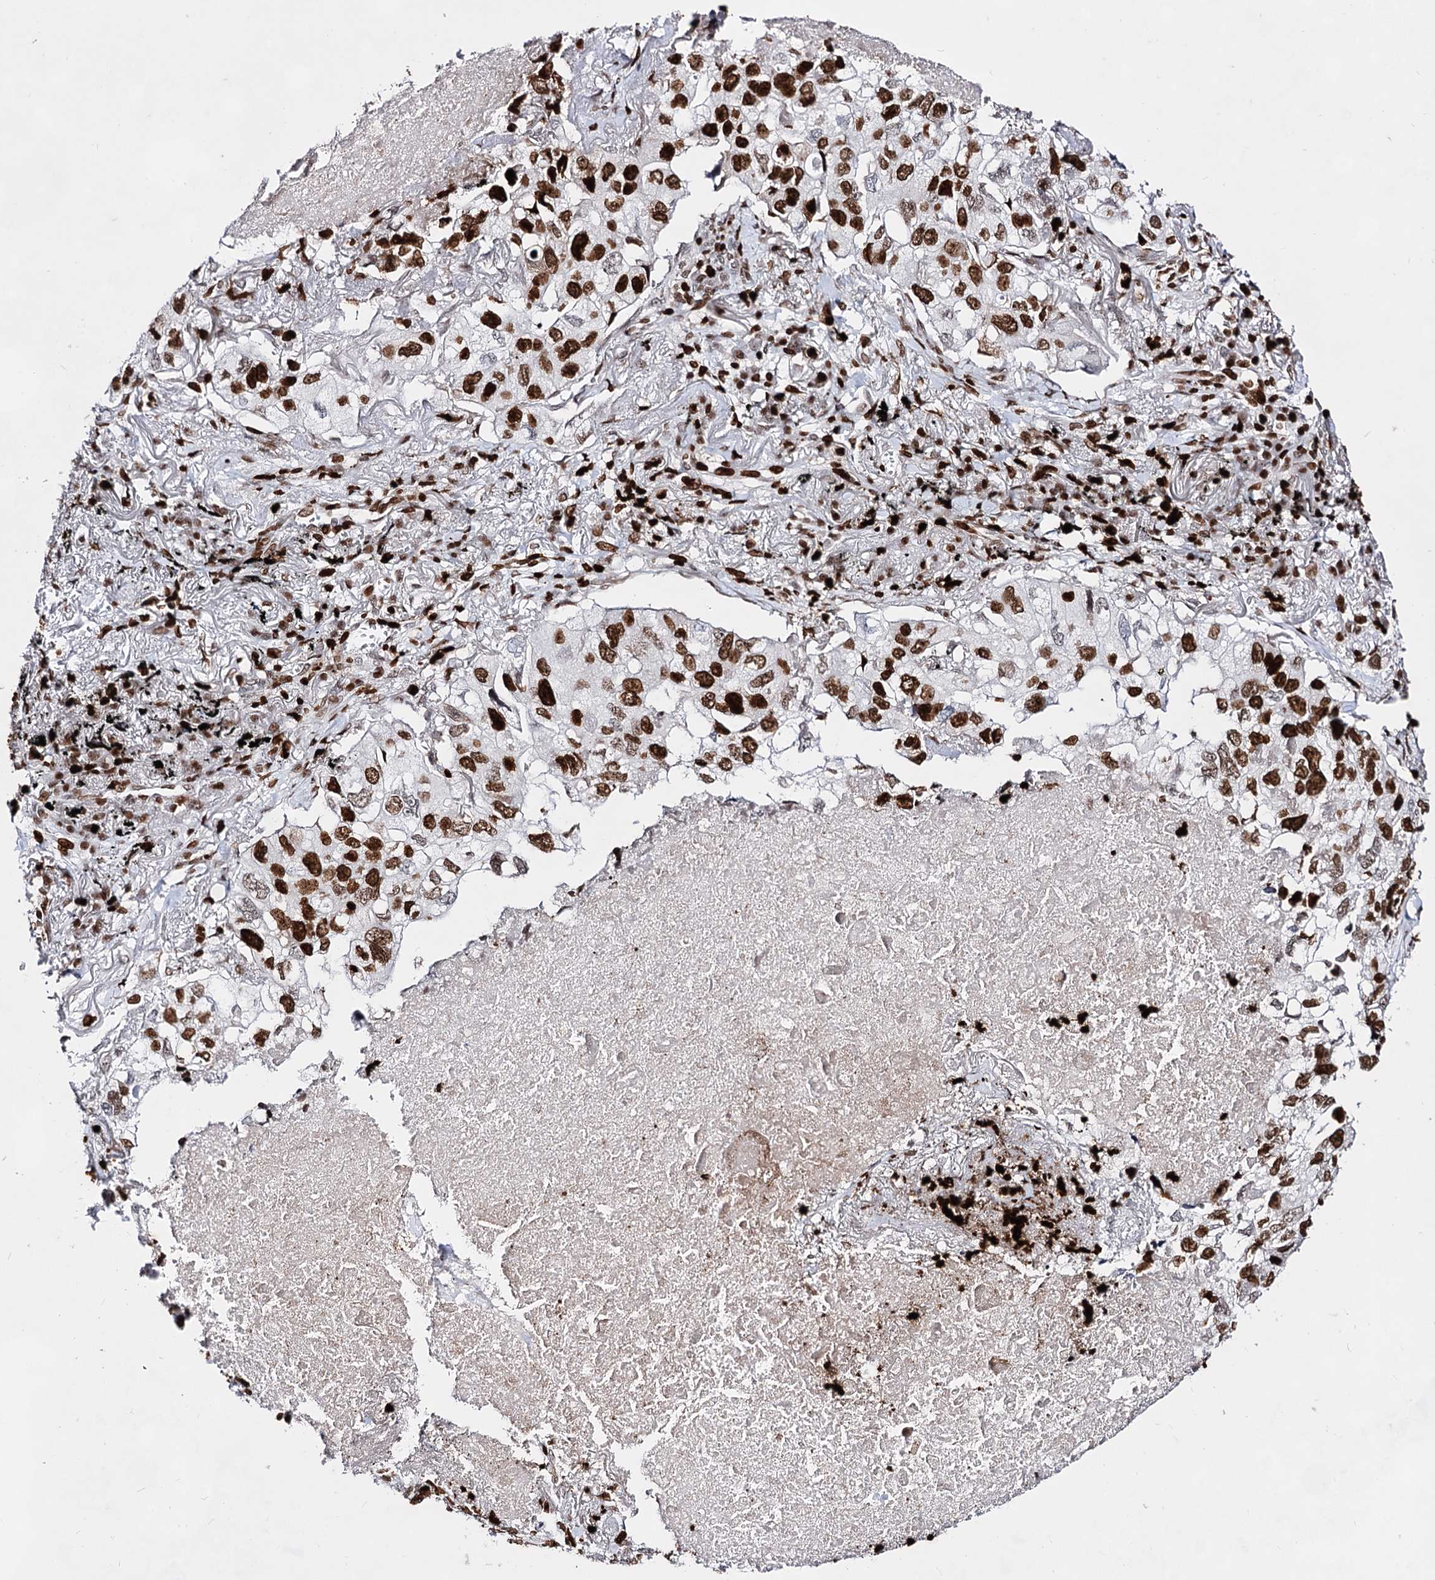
{"staining": {"intensity": "strong", "quantity": ">75%", "location": "nuclear"}, "tissue": "lung cancer", "cell_type": "Tumor cells", "image_type": "cancer", "snomed": [{"axis": "morphology", "description": "Adenocarcinoma, NOS"}, {"axis": "topography", "description": "Lung"}], "caption": "This is a micrograph of immunohistochemistry (IHC) staining of lung adenocarcinoma, which shows strong staining in the nuclear of tumor cells.", "gene": "HMGB2", "patient": {"sex": "male", "age": 65}}